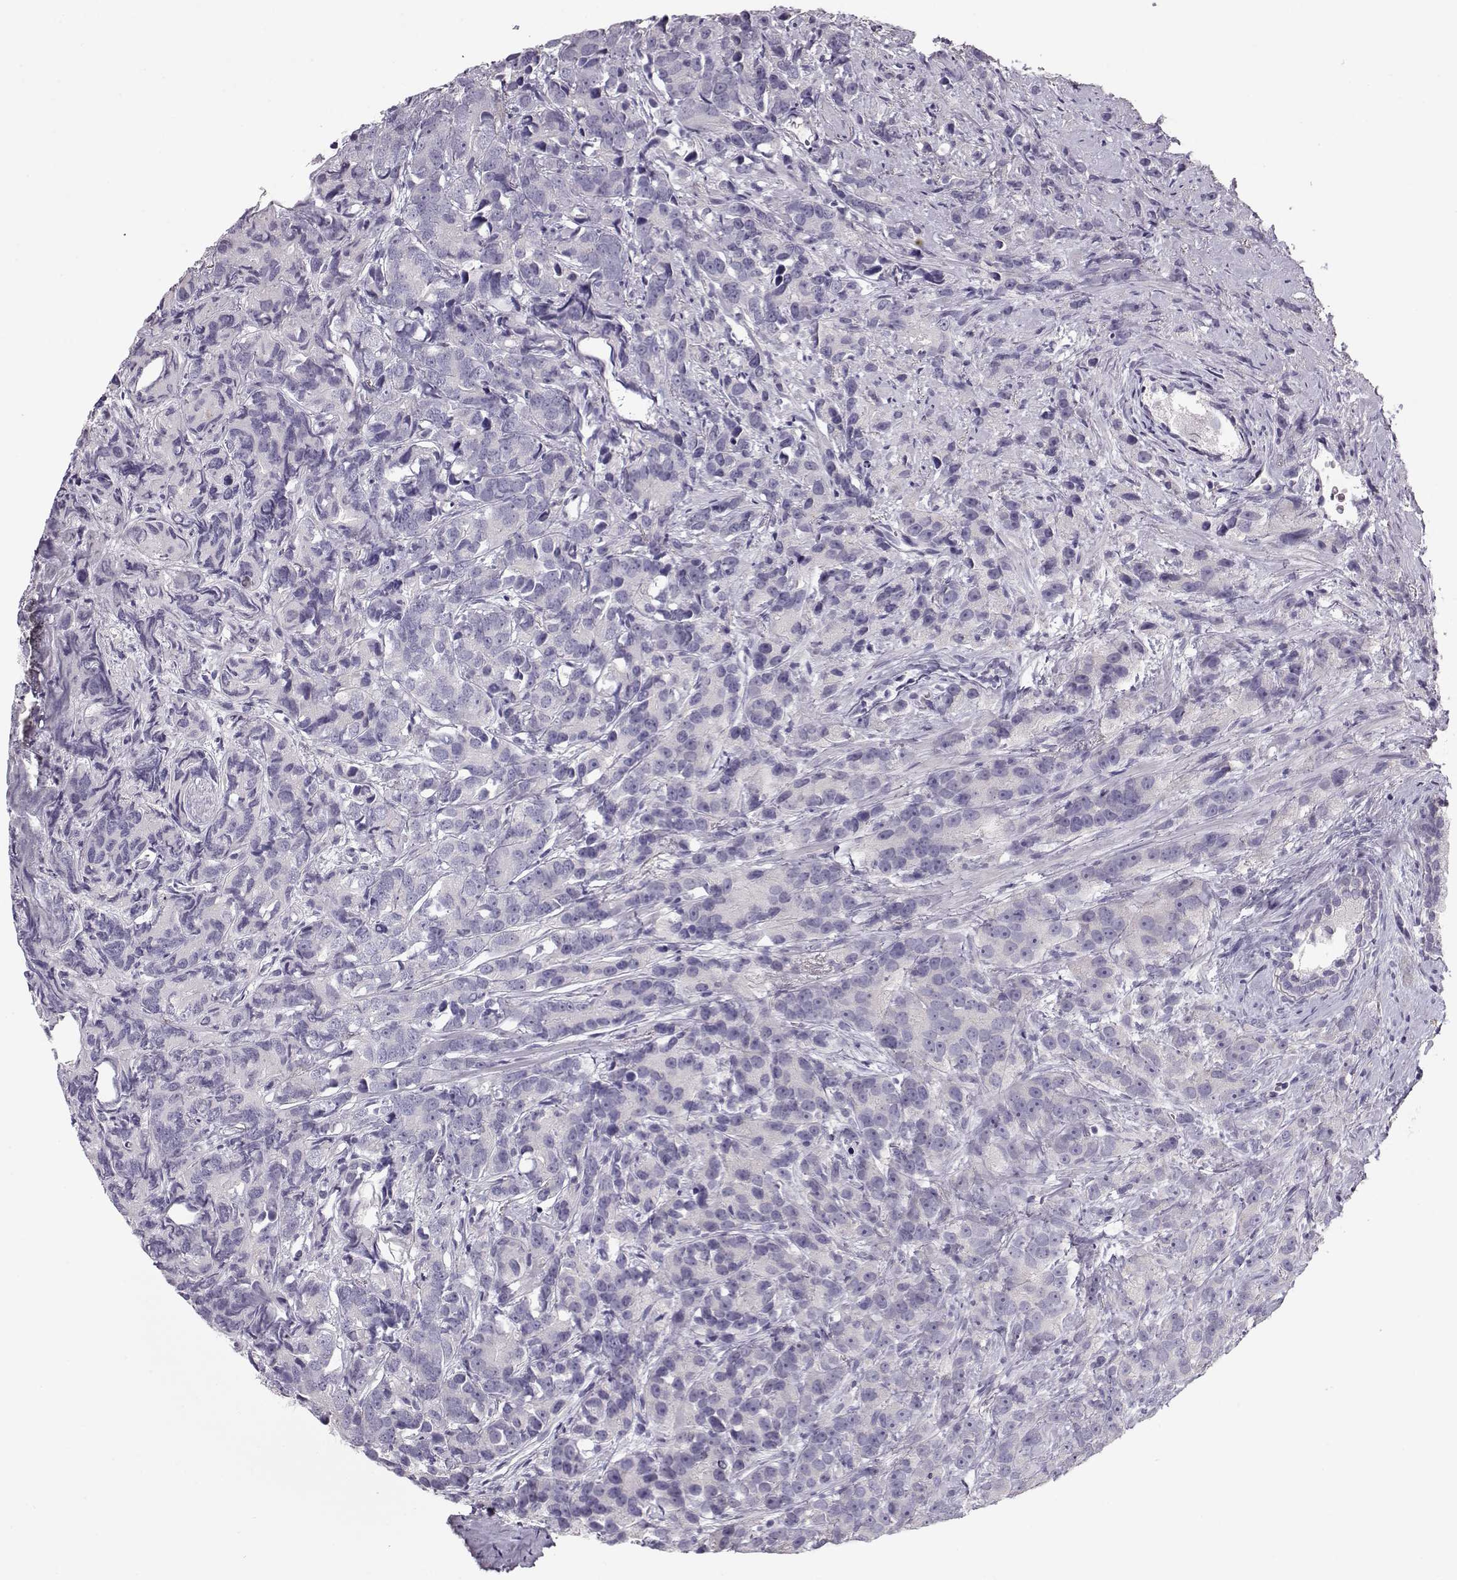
{"staining": {"intensity": "negative", "quantity": "none", "location": "none"}, "tissue": "prostate cancer", "cell_type": "Tumor cells", "image_type": "cancer", "snomed": [{"axis": "morphology", "description": "Adenocarcinoma, High grade"}, {"axis": "topography", "description": "Prostate"}], "caption": "Tumor cells are negative for protein expression in human prostate cancer.", "gene": "GRK1", "patient": {"sex": "male", "age": 90}}